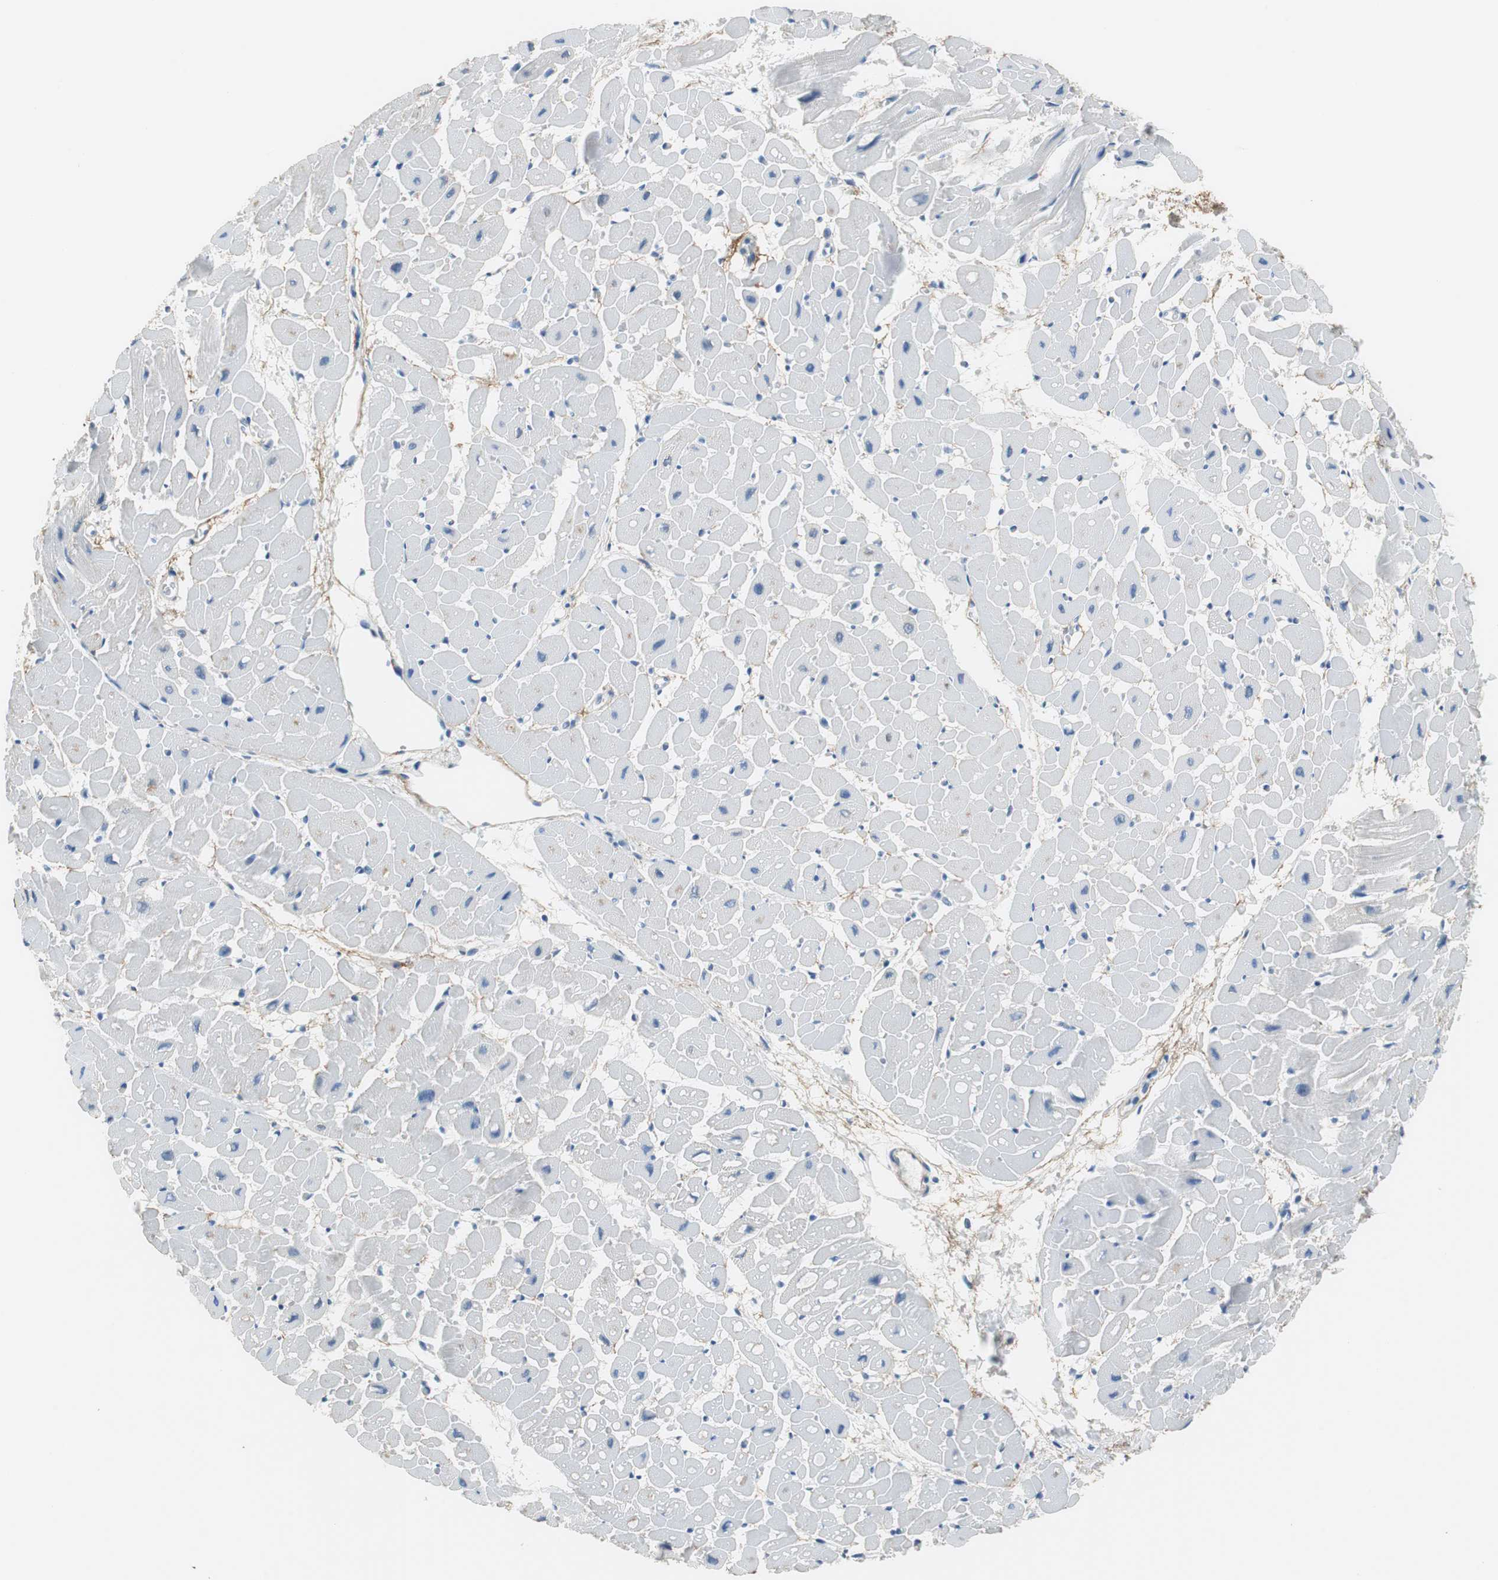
{"staining": {"intensity": "moderate", "quantity": "<25%", "location": "cytoplasmic/membranous"}, "tissue": "heart muscle", "cell_type": "Cardiomyocytes", "image_type": "normal", "snomed": [{"axis": "morphology", "description": "Normal tissue, NOS"}, {"axis": "topography", "description": "Heart"}], "caption": "The image reveals immunohistochemical staining of normal heart muscle. There is moderate cytoplasmic/membranous staining is appreciated in about <25% of cardiomyocytes.", "gene": "MUC7", "patient": {"sex": "male", "age": 45}}